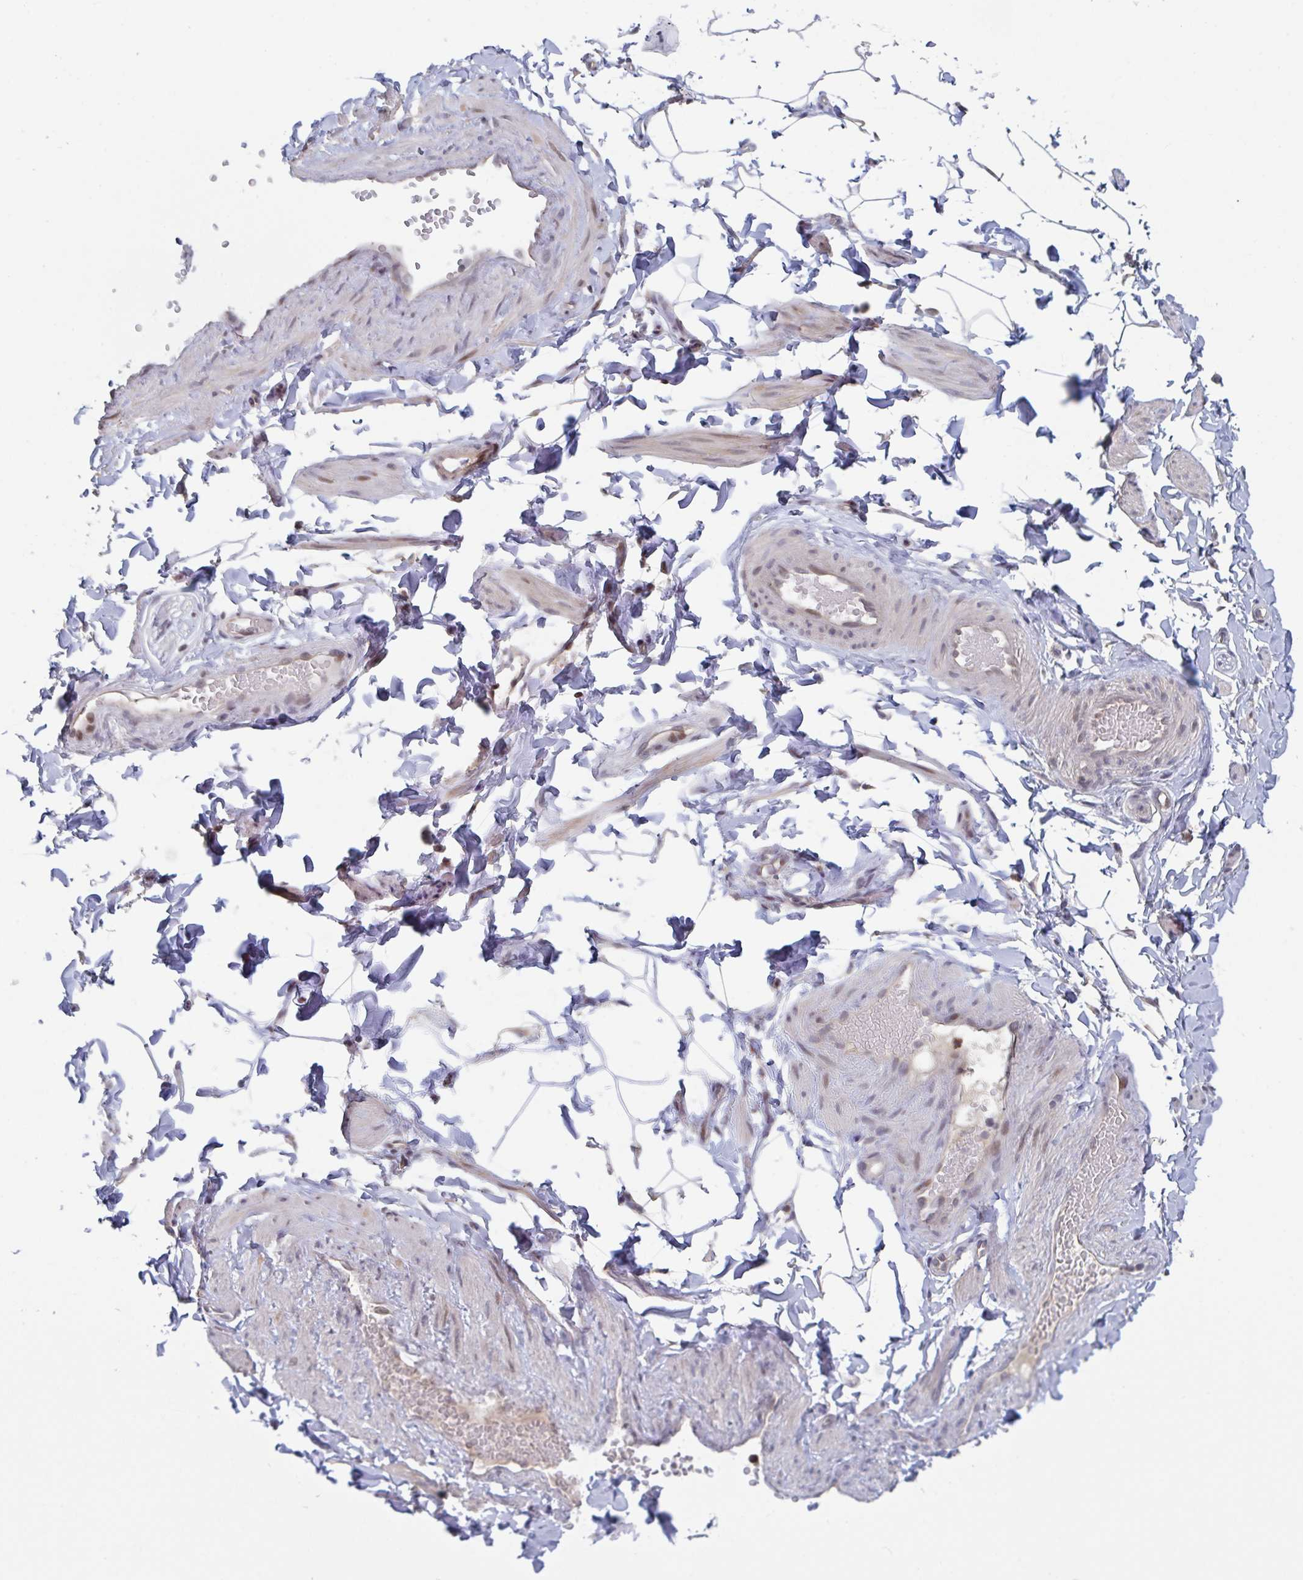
{"staining": {"intensity": "negative", "quantity": "none", "location": "none"}, "tissue": "adipose tissue", "cell_type": "Adipocytes", "image_type": "normal", "snomed": [{"axis": "morphology", "description": "Normal tissue, NOS"}, {"axis": "topography", "description": "Soft tissue"}, {"axis": "topography", "description": "Adipose tissue"}, {"axis": "topography", "description": "Vascular tissue"}, {"axis": "topography", "description": "Peripheral nerve tissue"}], "caption": "The micrograph exhibits no significant expression in adipocytes of adipose tissue. (Stains: DAB IHC with hematoxylin counter stain, Microscopy: brightfield microscopy at high magnification).", "gene": "RNF212", "patient": {"sex": "male", "age": 29}}